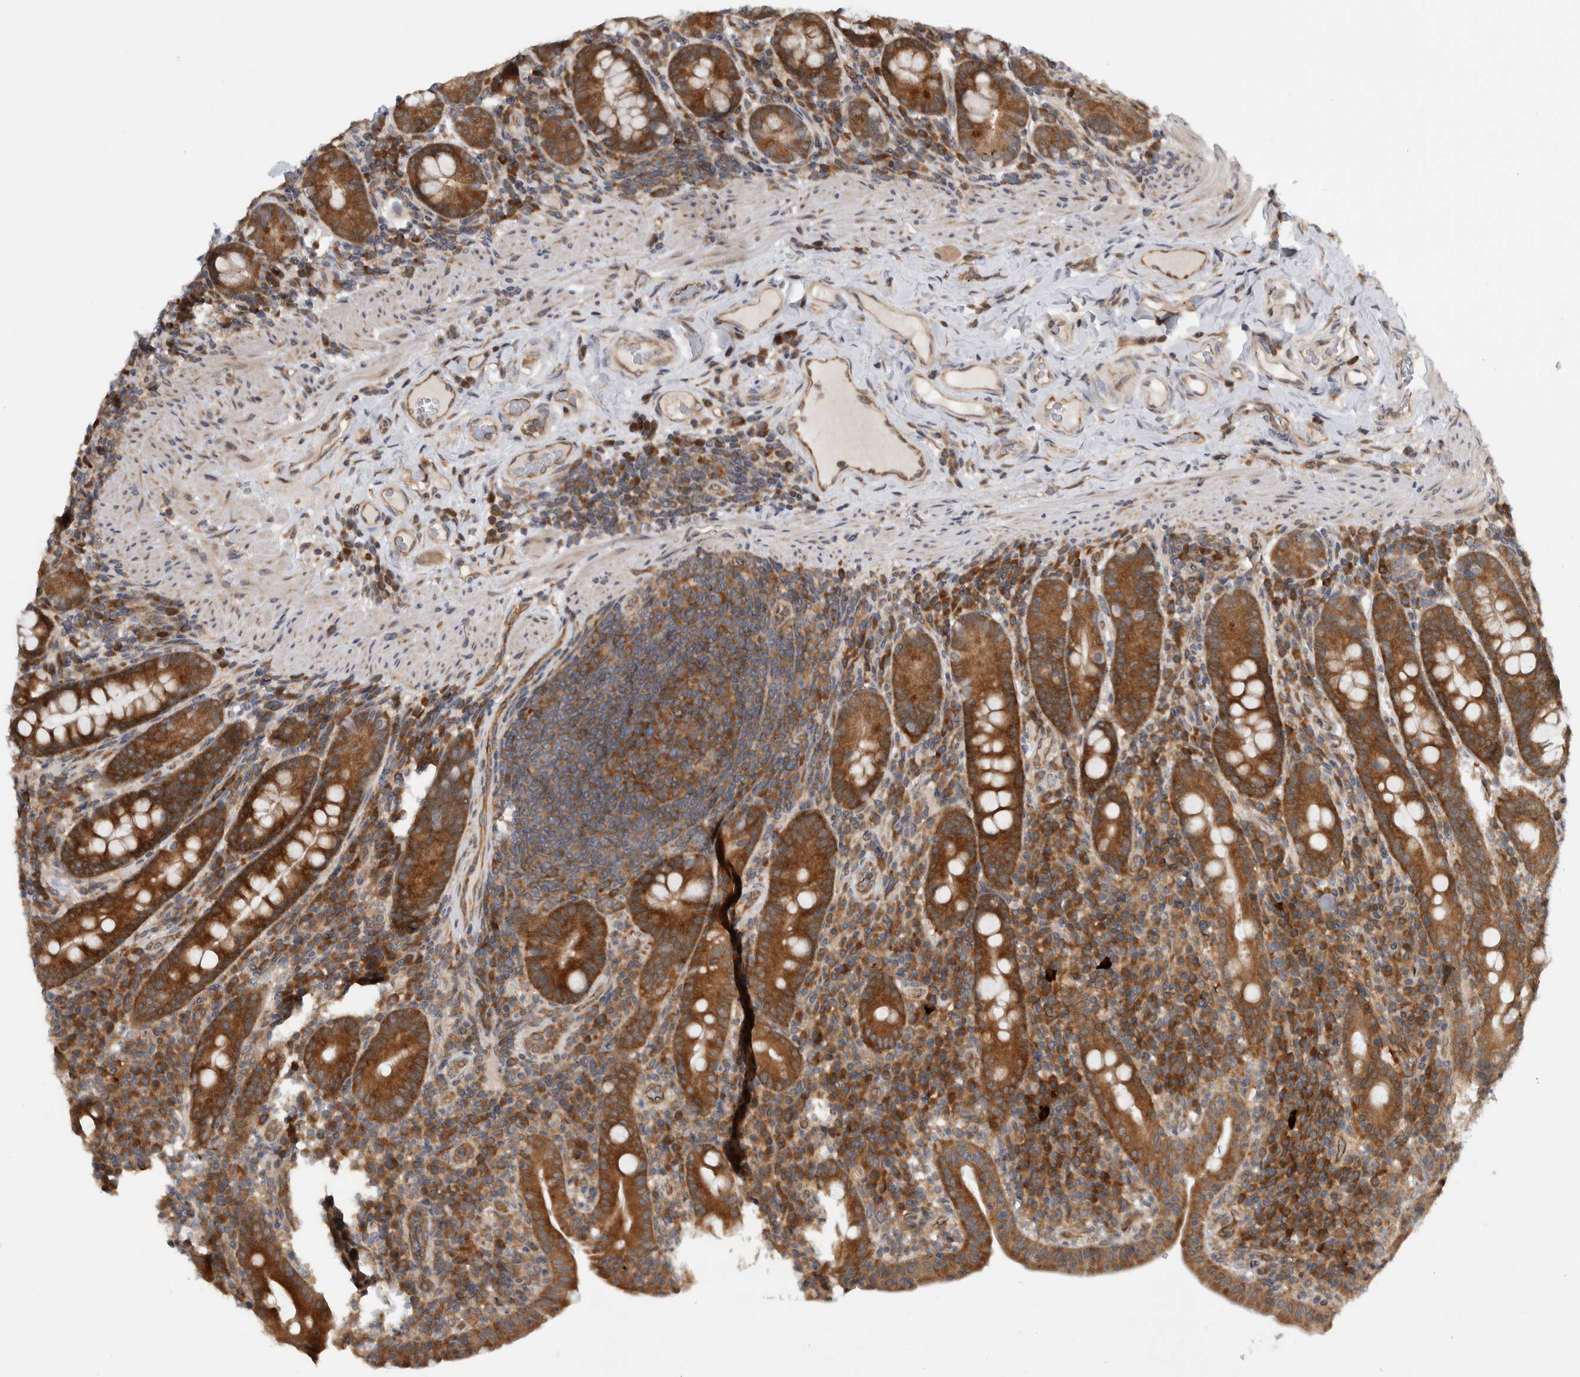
{"staining": {"intensity": "strong", "quantity": ">75%", "location": "cytoplasmic/membranous"}, "tissue": "duodenum", "cell_type": "Glandular cells", "image_type": "normal", "snomed": [{"axis": "morphology", "description": "Normal tissue, NOS"}, {"axis": "morphology", "description": "Adenocarcinoma, NOS"}, {"axis": "topography", "description": "Pancreas"}, {"axis": "topography", "description": "Duodenum"}], "caption": "Protein expression analysis of unremarkable duodenum displays strong cytoplasmic/membranous positivity in approximately >75% of glandular cells. The protein is shown in brown color, while the nuclei are stained blue.", "gene": "CCDC43", "patient": {"sex": "male", "age": 50}}